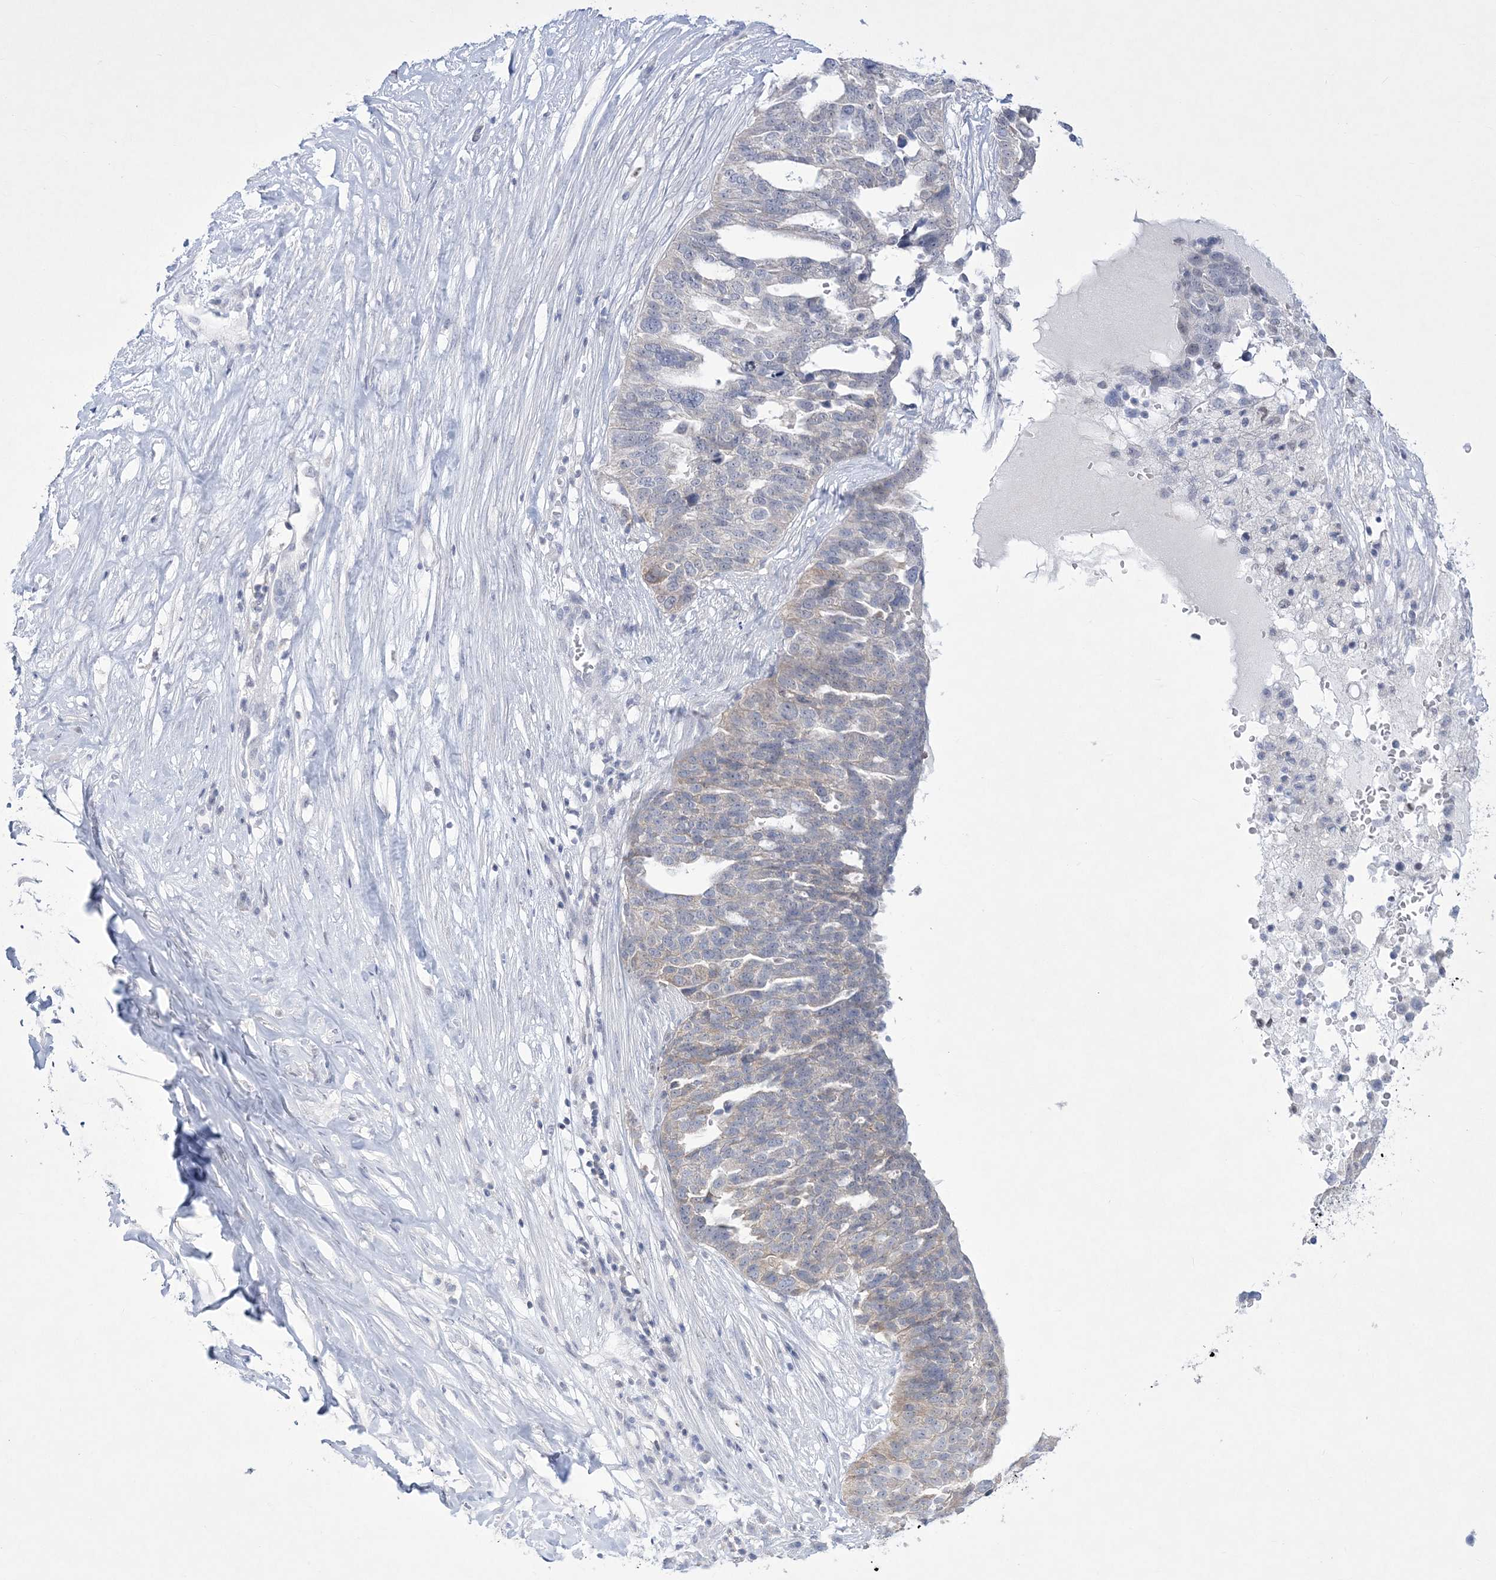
{"staining": {"intensity": "weak", "quantity": "<25%", "location": "cytoplasmic/membranous"}, "tissue": "ovarian cancer", "cell_type": "Tumor cells", "image_type": "cancer", "snomed": [{"axis": "morphology", "description": "Cystadenocarcinoma, serous, NOS"}, {"axis": "topography", "description": "Ovary"}], "caption": "Immunohistochemical staining of serous cystadenocarcinoma (ovarian) exhibits no significant positivity in tumor cells.", "gene": "WDR27", "patient": {"sex": "female", "age": 59}}